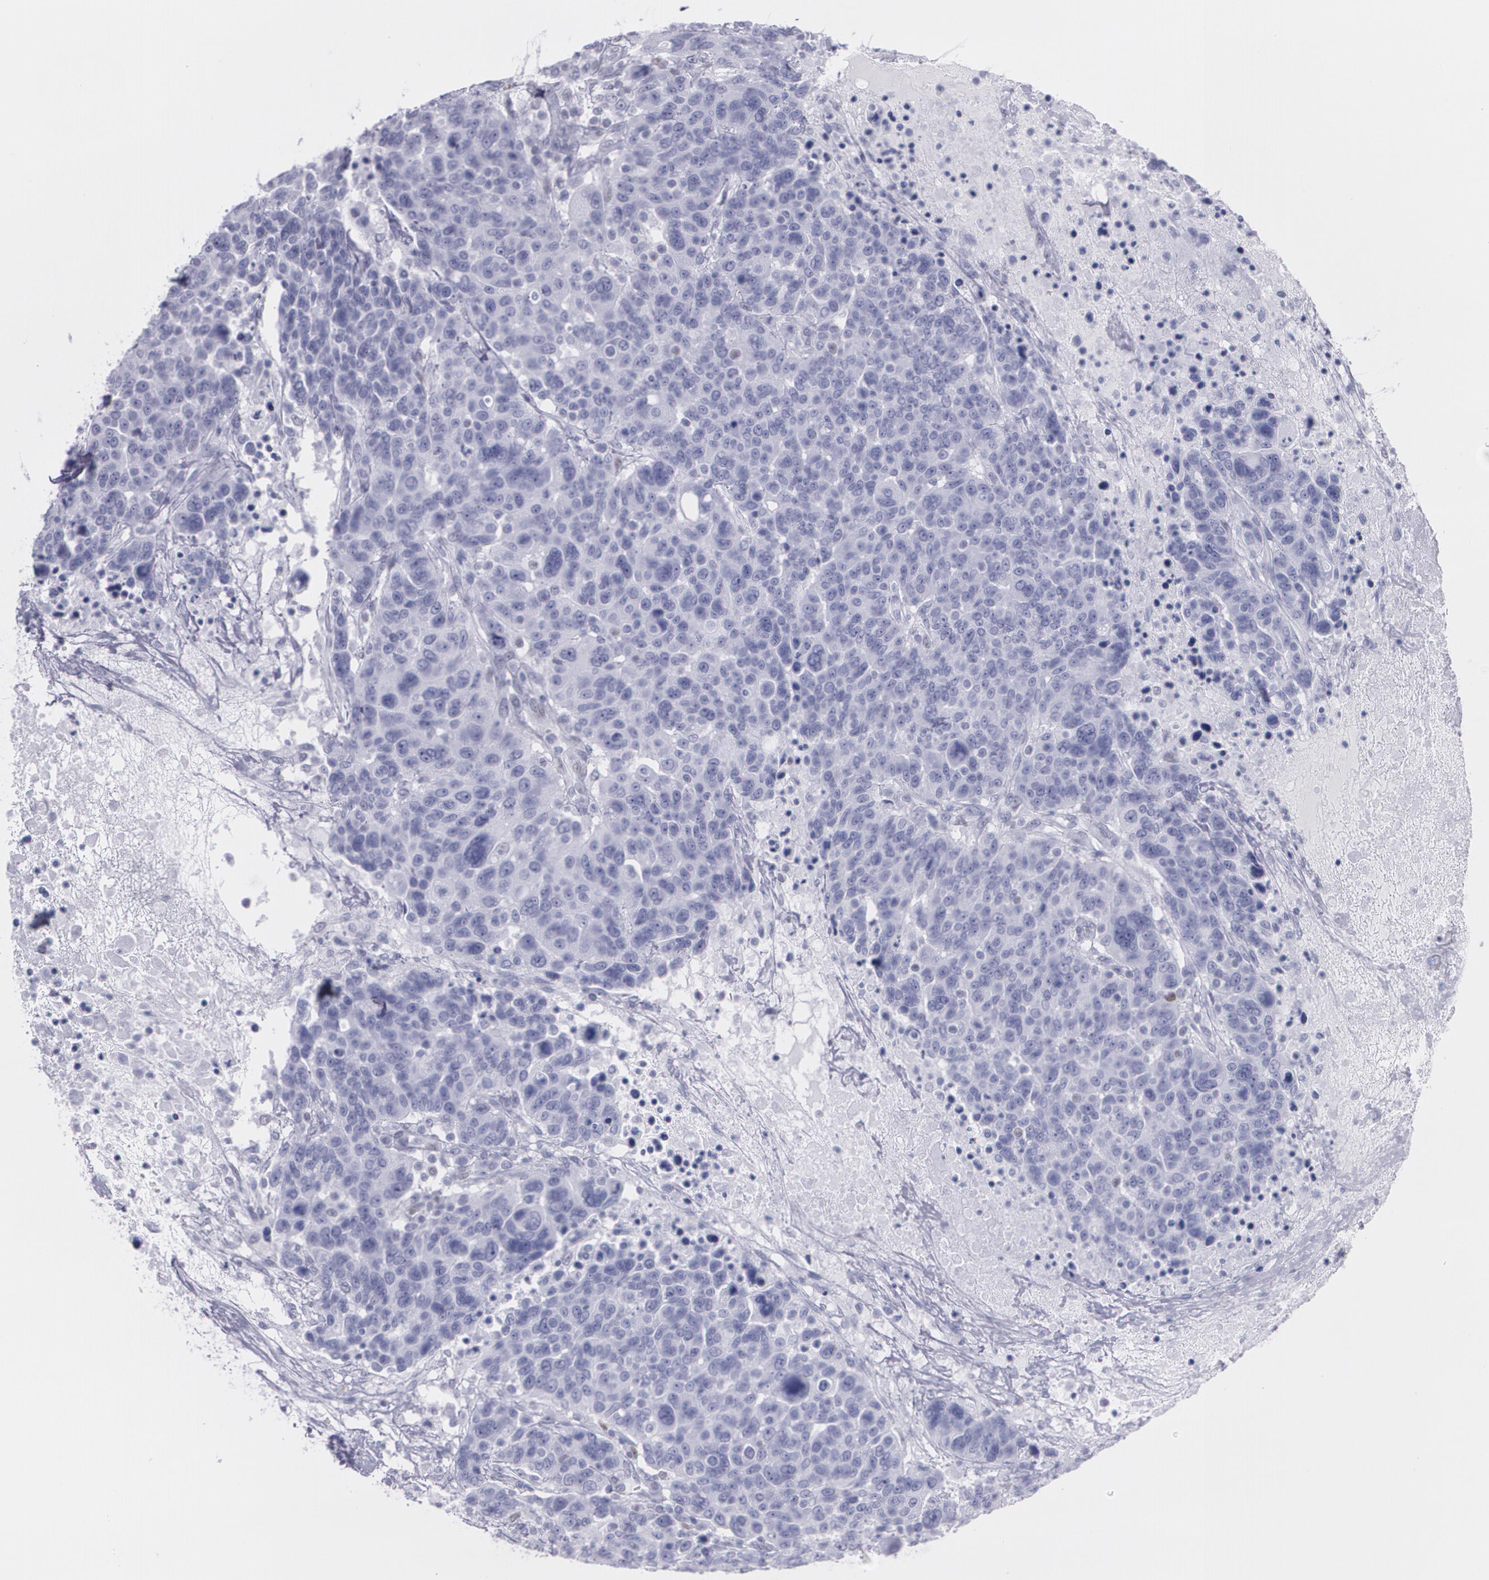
{"staining": {"intensity": "negative", "quantity": "none", "location": "none"}, "tissue": "breast cancer", "cell_type": "Tumor cells", "image_type": "cancer", "snomed": [{"axis": "morphology", "description": "Duct carcinoma"}, {"axis": "topography", "description": "Breast"}], "caption": "Tumor cells show no significant protein expression in breast cancer. (DAB (3,3'-diaminobenzidine) IHC visualized using brightfield microscopy, high magnification).", "gene": "TP53", "patient": {"sex": "female", "age": 37}}